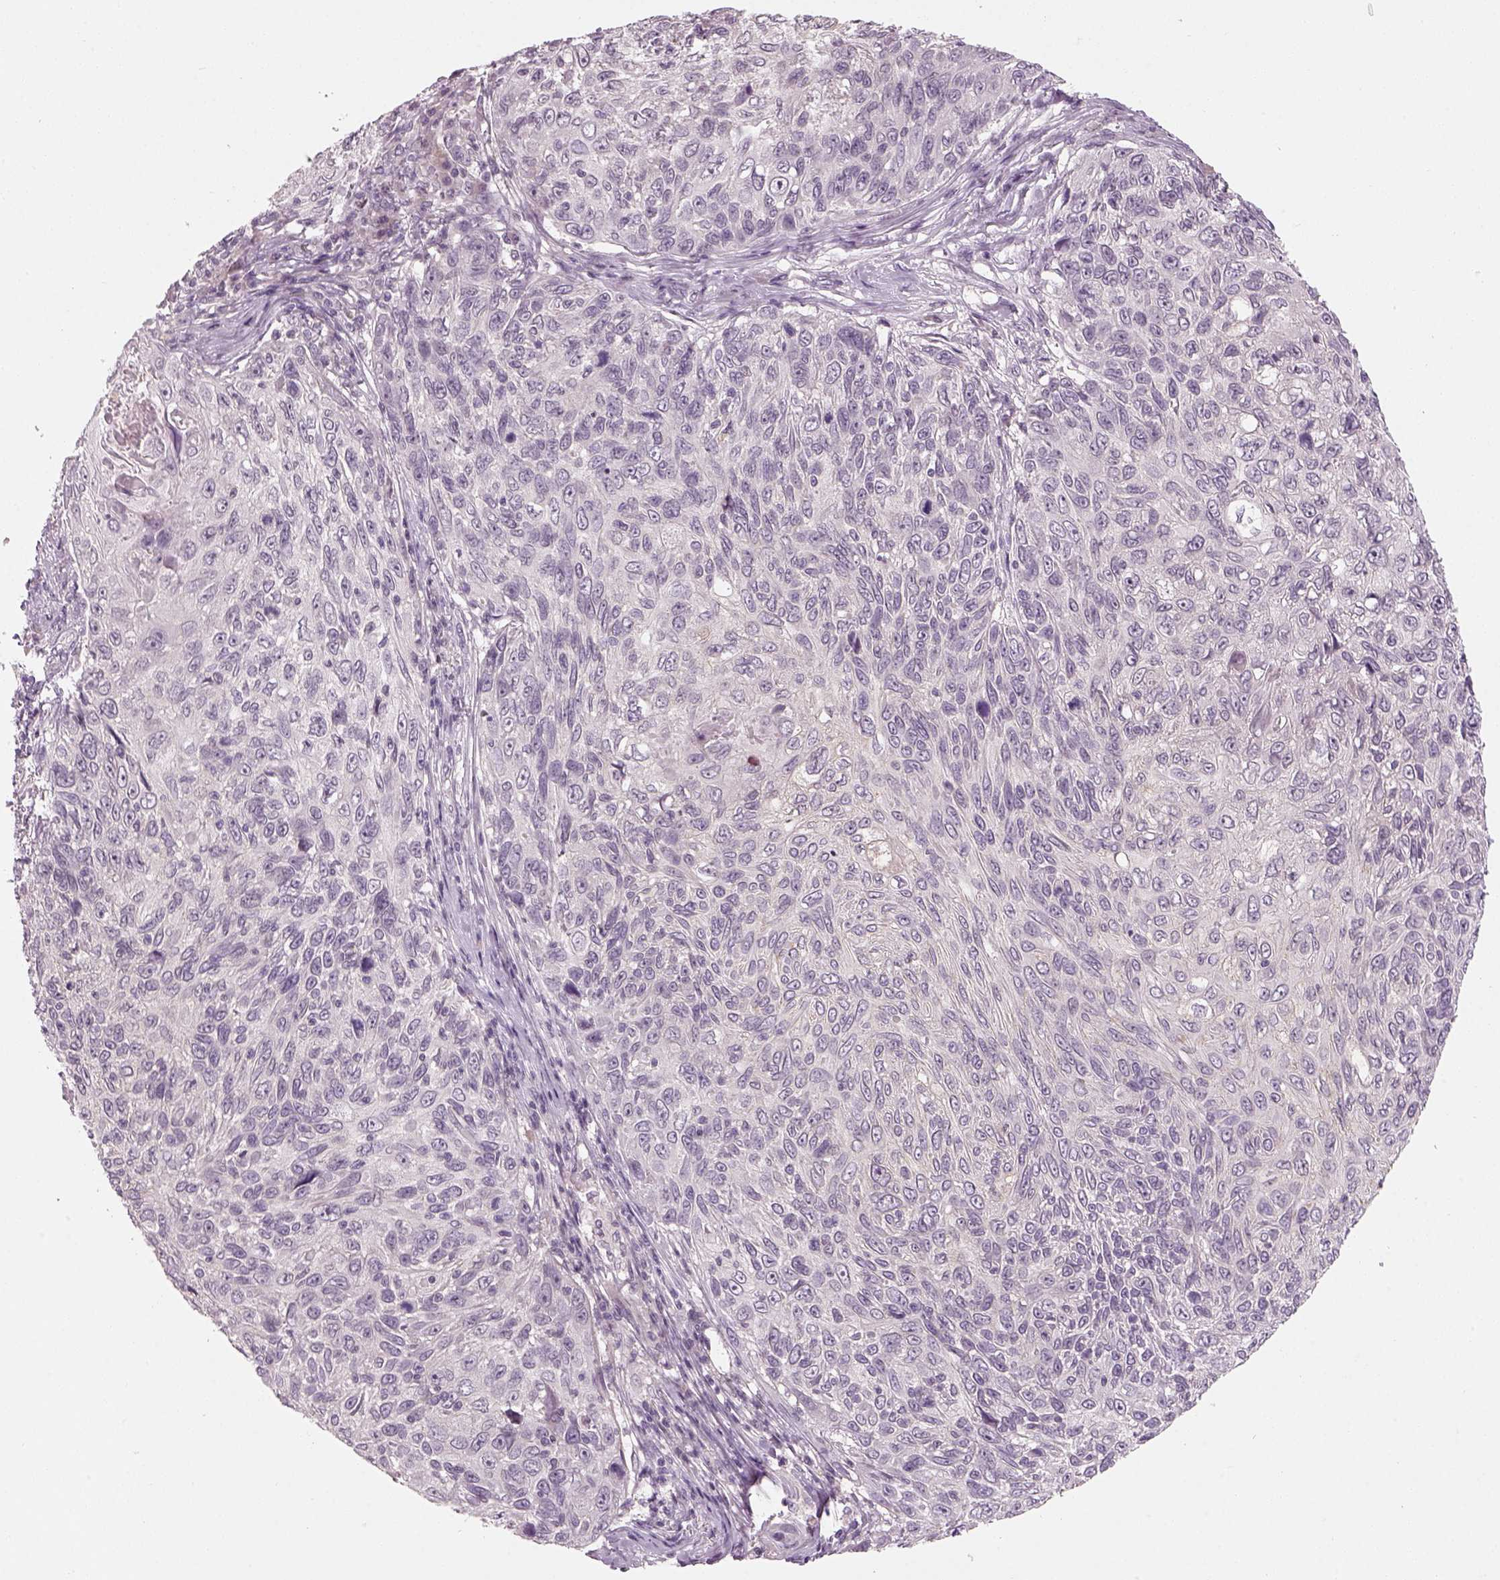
{"staining": {"intensity": "negative", "quantity": "none", "location": "none"}, "tissue": "skin cancer", "cell_type": "Tumor cells", "image_type": "cancer", "snomed": [{"axis": "morphology", "description": "Squamous cell carcinoma, NOS"}, {"axis": "topography", "description": "Skin"}], "caption": "The photomicrograph reveals no staining of tumor cells in skin cancer (squamous cell carcinoma). (Stains: DAB (3,3'-diaminobenzidine) IHC with hematoxylin counter stain, Microscopy: brightfield microscopy at high magnification).", "gene": "GDNF", "patient": {"sex": "male", "age": 92}}